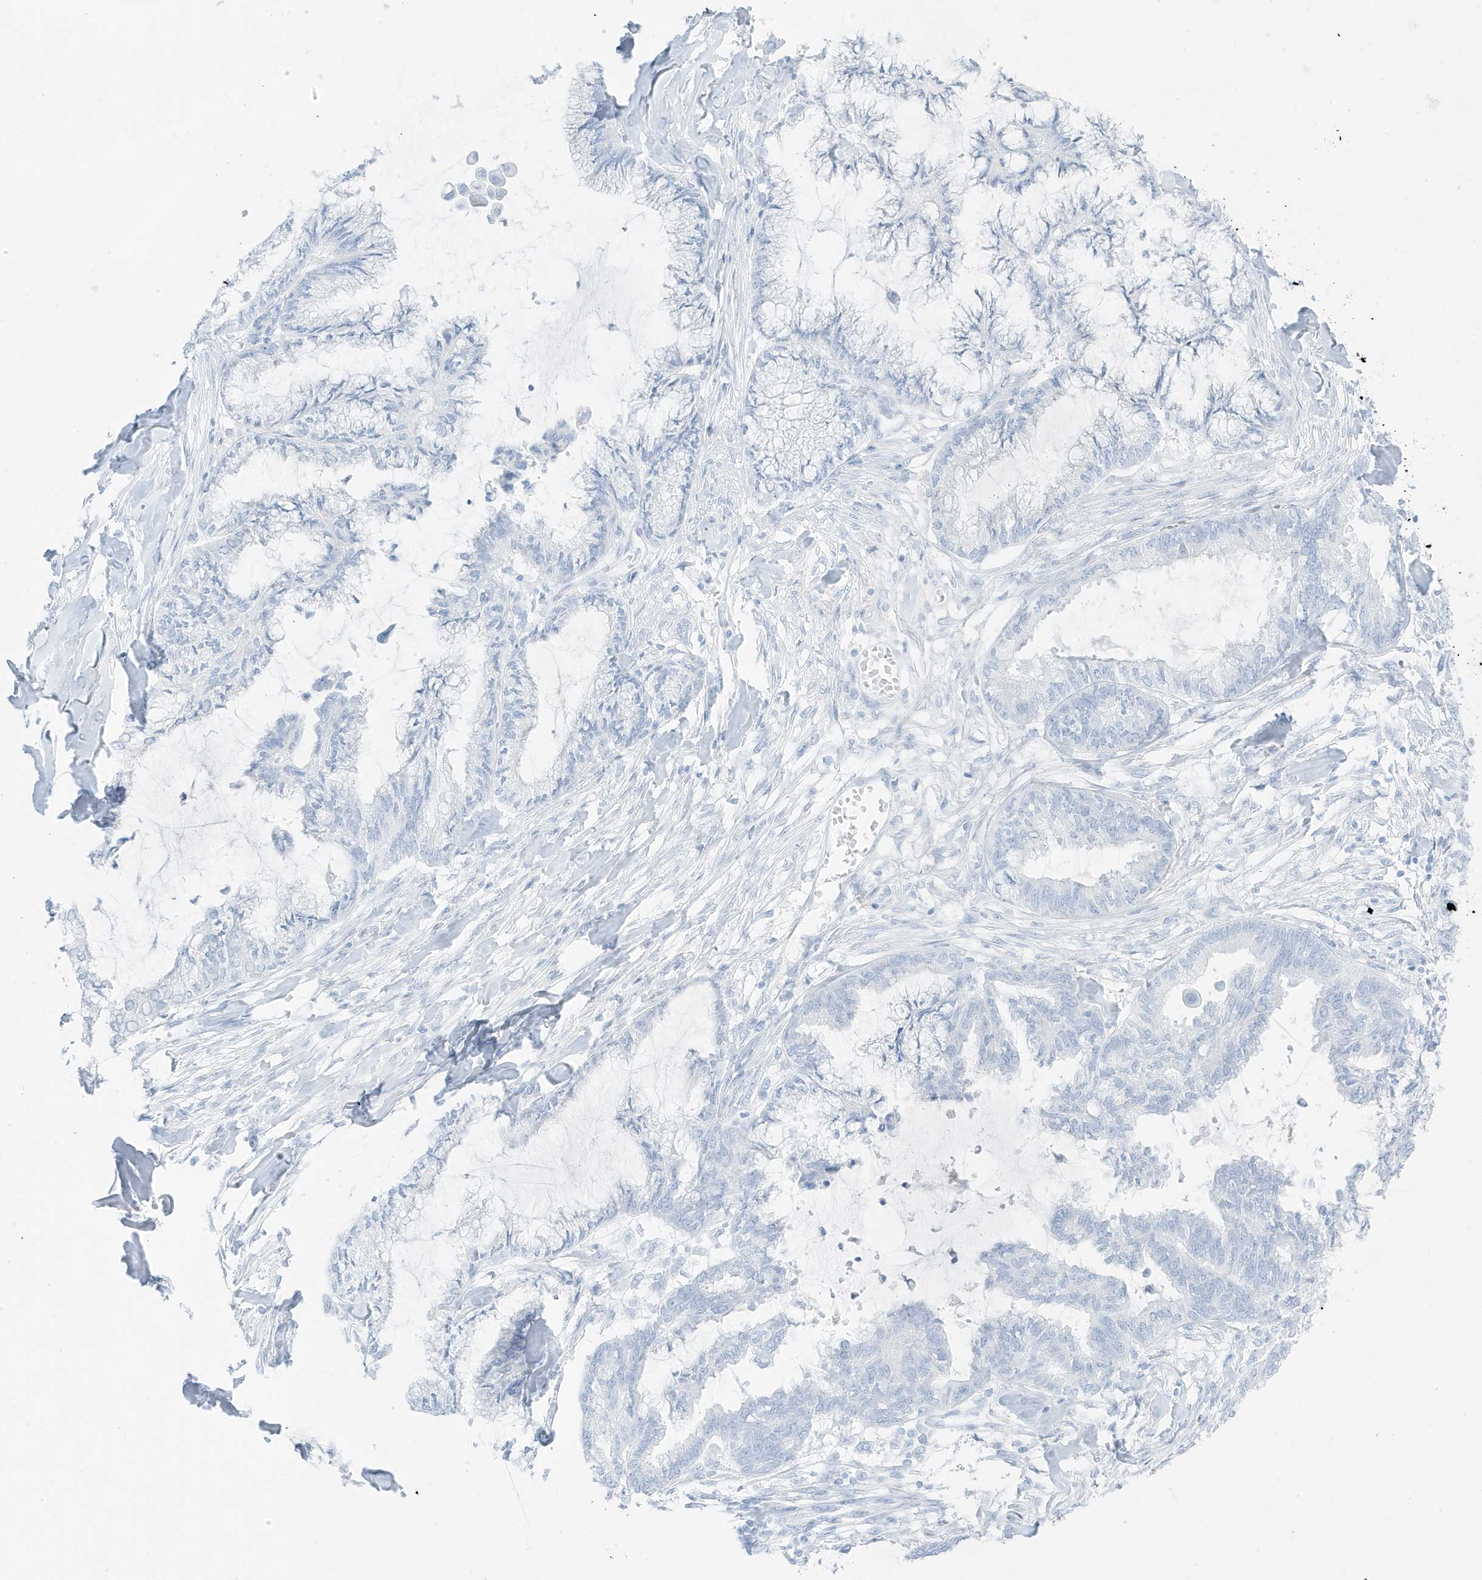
{"staining": {"intensity": "negative", "quantity": "none", "location": "none"}, "tissue": "endometrial cancer", "cell_type": "Tumor cells", "image_type": "cancer", "snomed": [{"axis": "morphology", "description": "Adenocarcinoma, NOS"}, {"axis": "topography", "description": "Endometrium"}], "caption": "Immunohistochemical staining of human endometrial cancer exhibits no significant staining in tumor cells. (Immunohistochemistry (ihc), brightfield microscopy, high magnification).", "gene": "SLC22A13", "patient": {"sex": "female", "age": 86}}